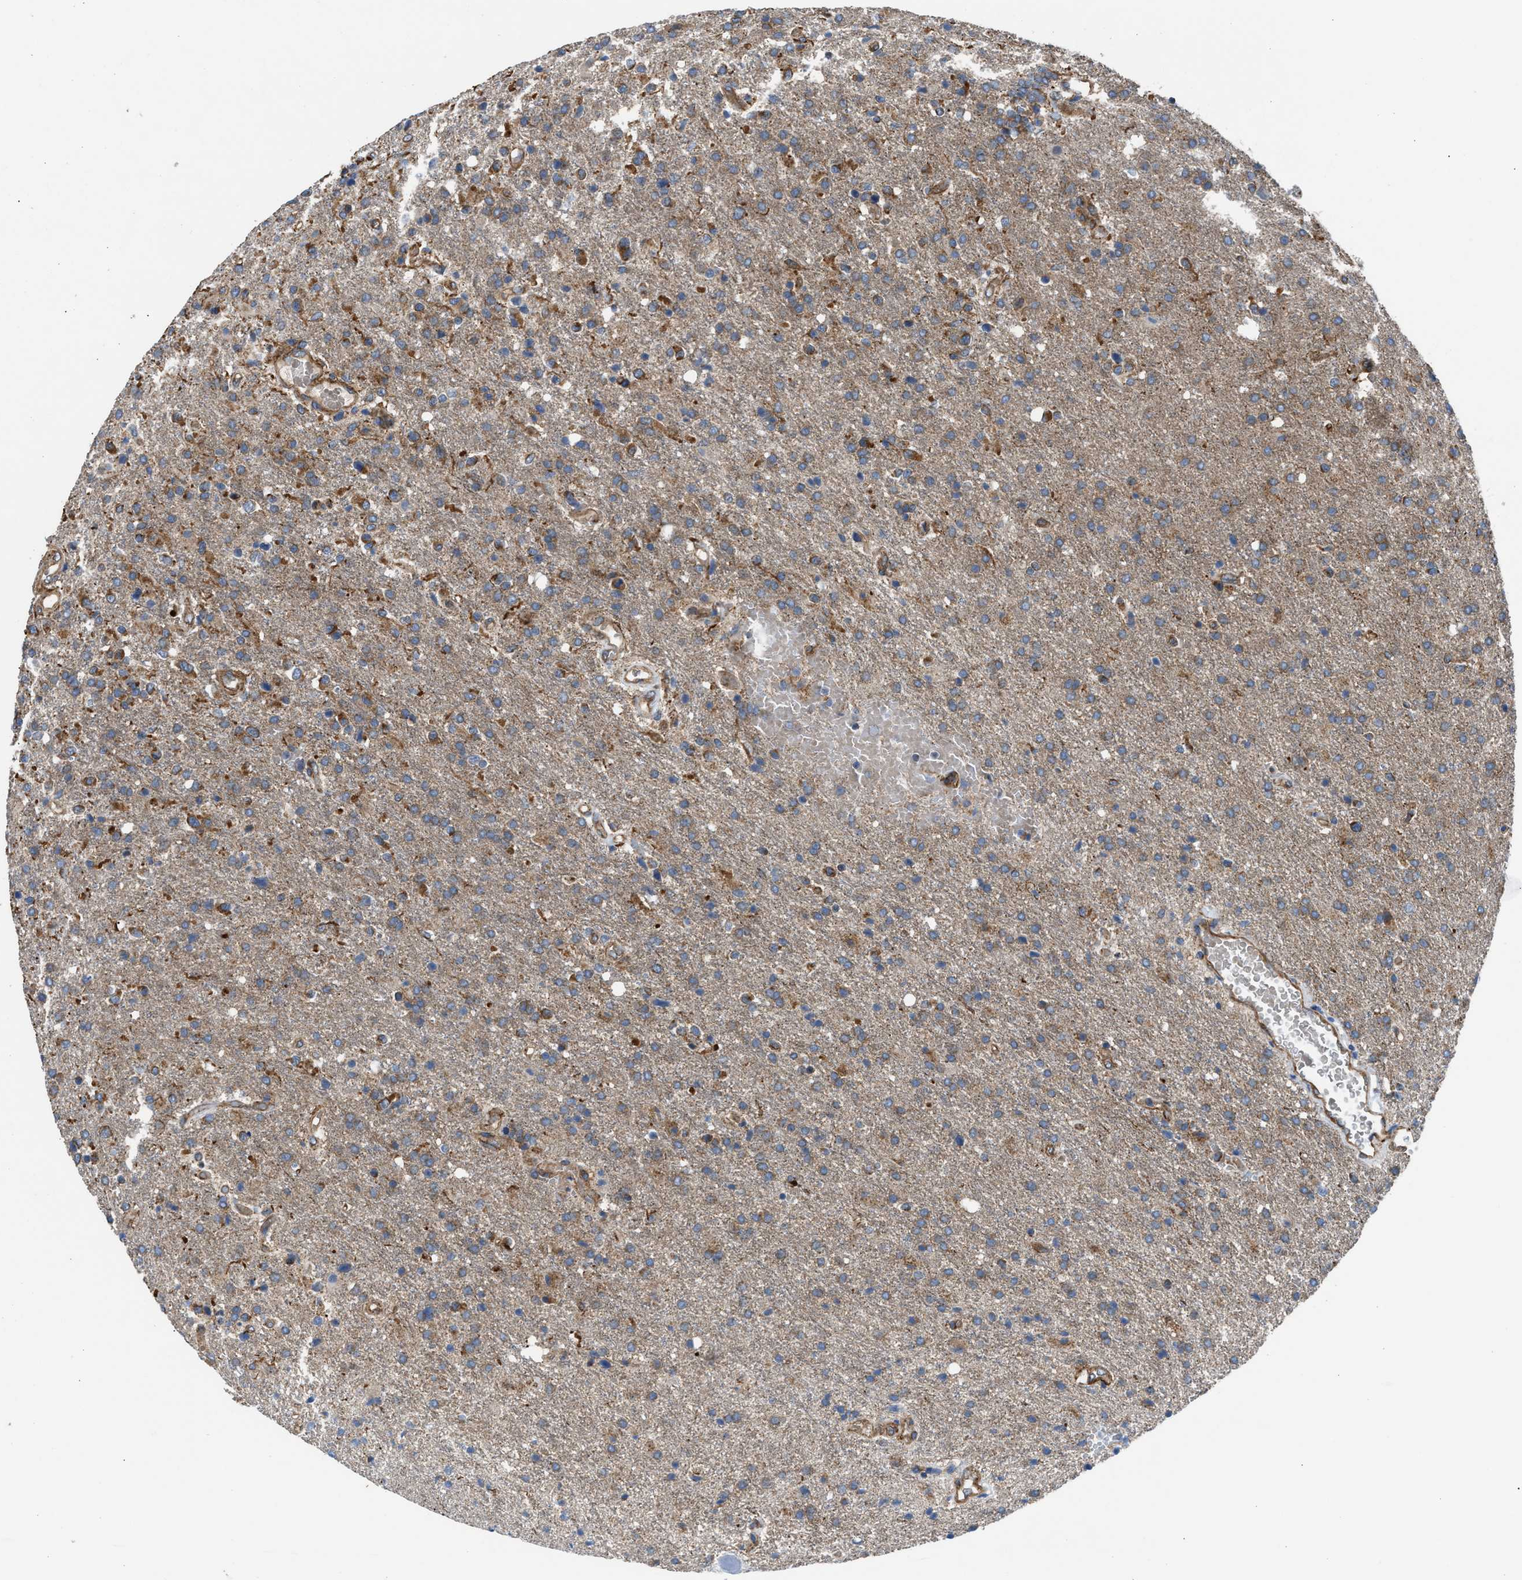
{"staining": {"intensity": "weak", "quantity": ">75%", "location": "cytoplasmic/membranous"}, "tissue": "glioma", "cell_type": "Tumor cells", "image_type": "cancer", "snomed": [{"axis": "morphology", "description": "Glioma, malignant, High grade"}, {"axis": "topography", "description": "Brain"}], "caption": "Immunohistochemistry (IHC) (DAB) staining of glioma reveals weak cytoplasmic/membranous protein staining in approximately >75% of tumor cells.", "gene": "SLC10A3", "patient": {"sex": "male", "age": 72}}